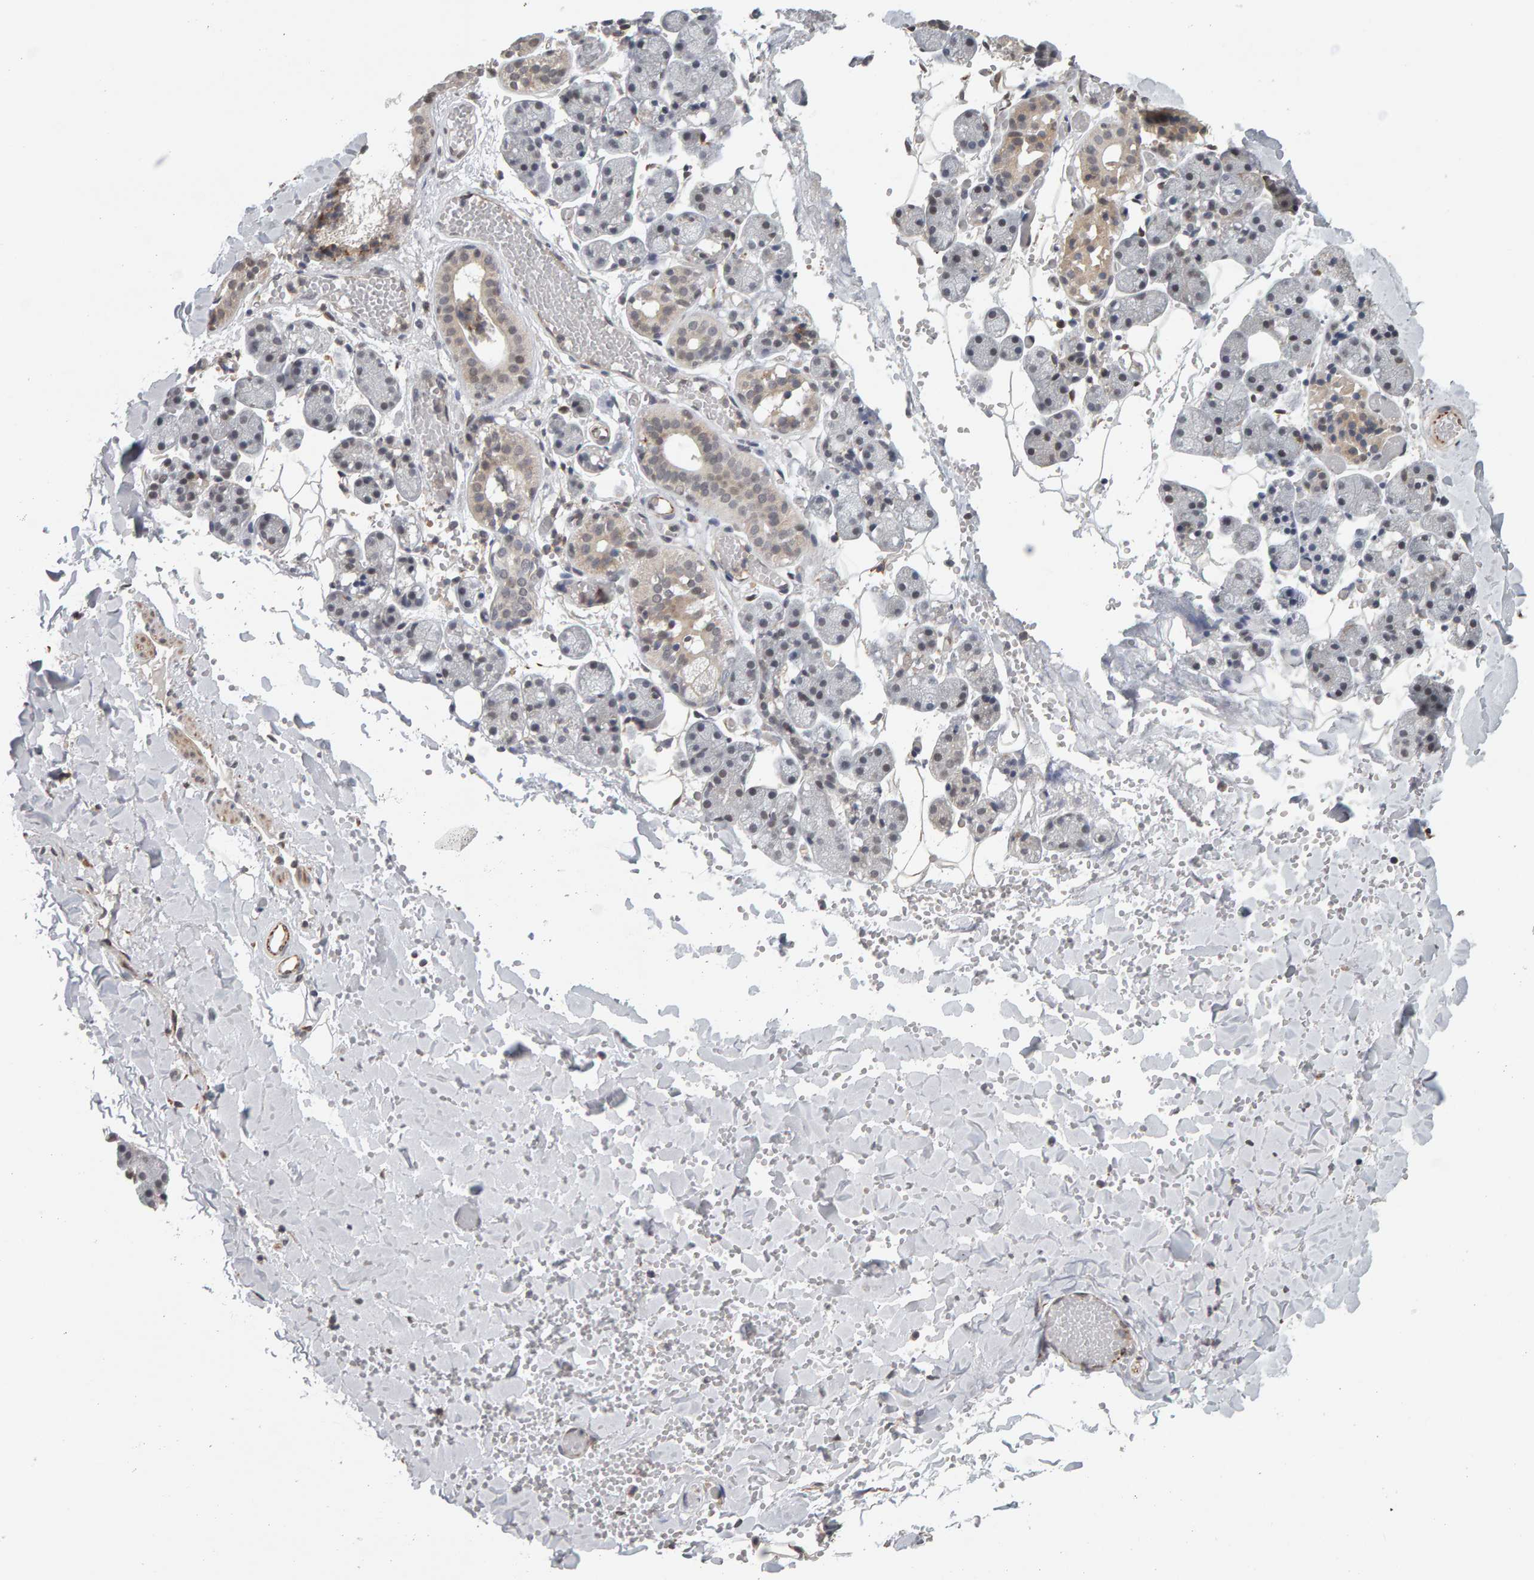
{"staining": {"intensity": "weak", "quantity": "<25%", "location": "cytoplasmic/membranous"}, "tissue": "salivary gland", "cell_type": "Glandular cells", "image_type": "normal", "snomed": [{"axis": "morphology", "description": "Normal tissue, NOS"}, {"axis": "topography", "description": "Salivary gland"}], "caption": "The micrograph displays no staining of glandular cells in normal salivary gland.", "gene": "TEFM", "patient": {"sex": "female", "age": 33}}